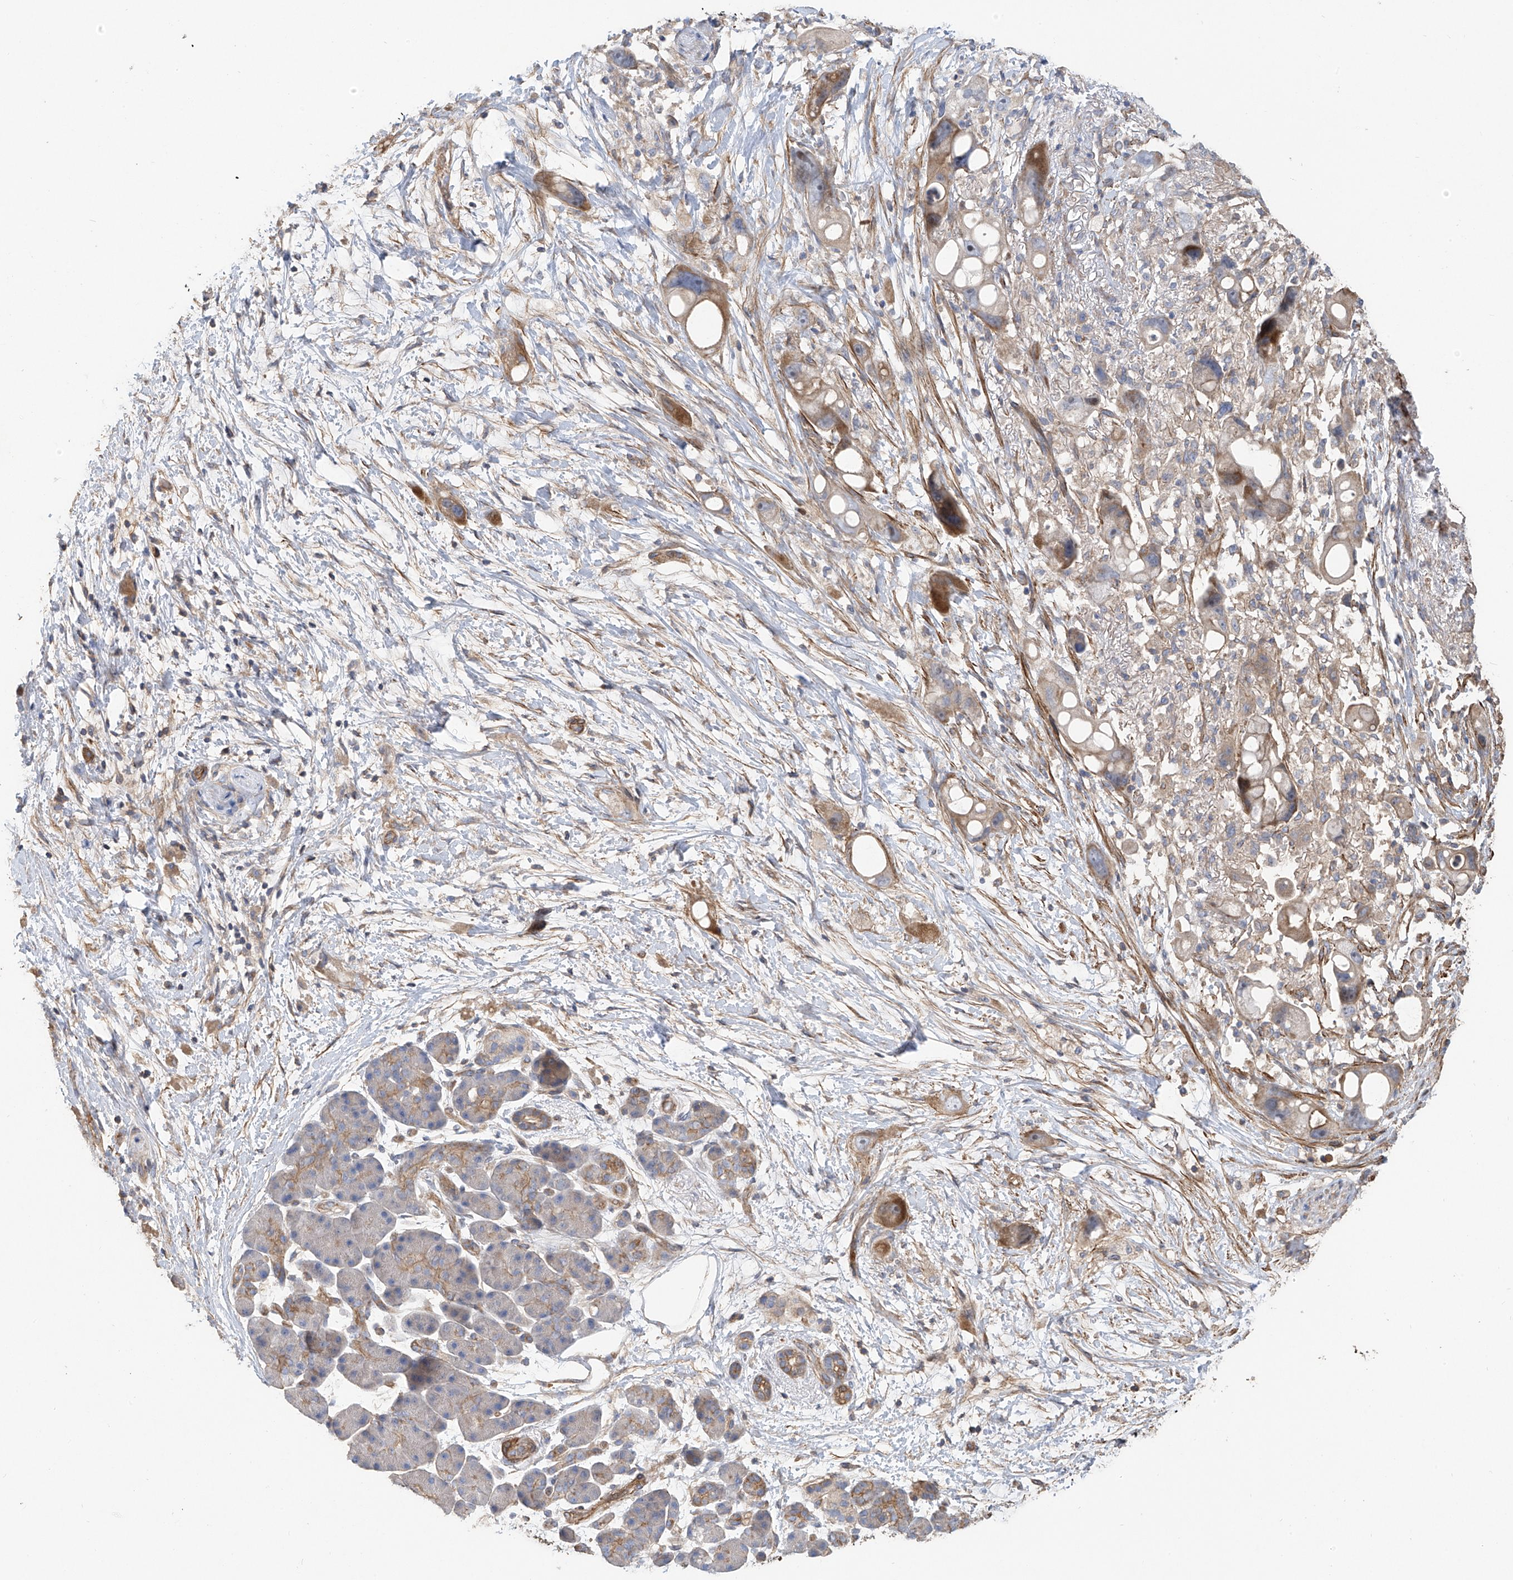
{"staining": {"intensity": "moderate", "quantity": "<25%", "location": "cytoplasmic/membranous"}, "tissue": "pancreatic cancer", "cell_type": "Tumor cells", "image_type": "cancer", "snomed": [{"axis": "morphology", "description": "Normal tissue, NOS"}, {"axis": "morphology", "description": "Adenocarcinoma, NOS"}, {"axis": "topography", "description": "Pancreas"}], "caption": "A brown stain highlights moderate cytoplasmic/membranous expression of a protein in human adenocarcinoma (pancreatic) tumor cells.", "gene": "SLC43A3", "patient": {"sex": "female", "age": 68}}